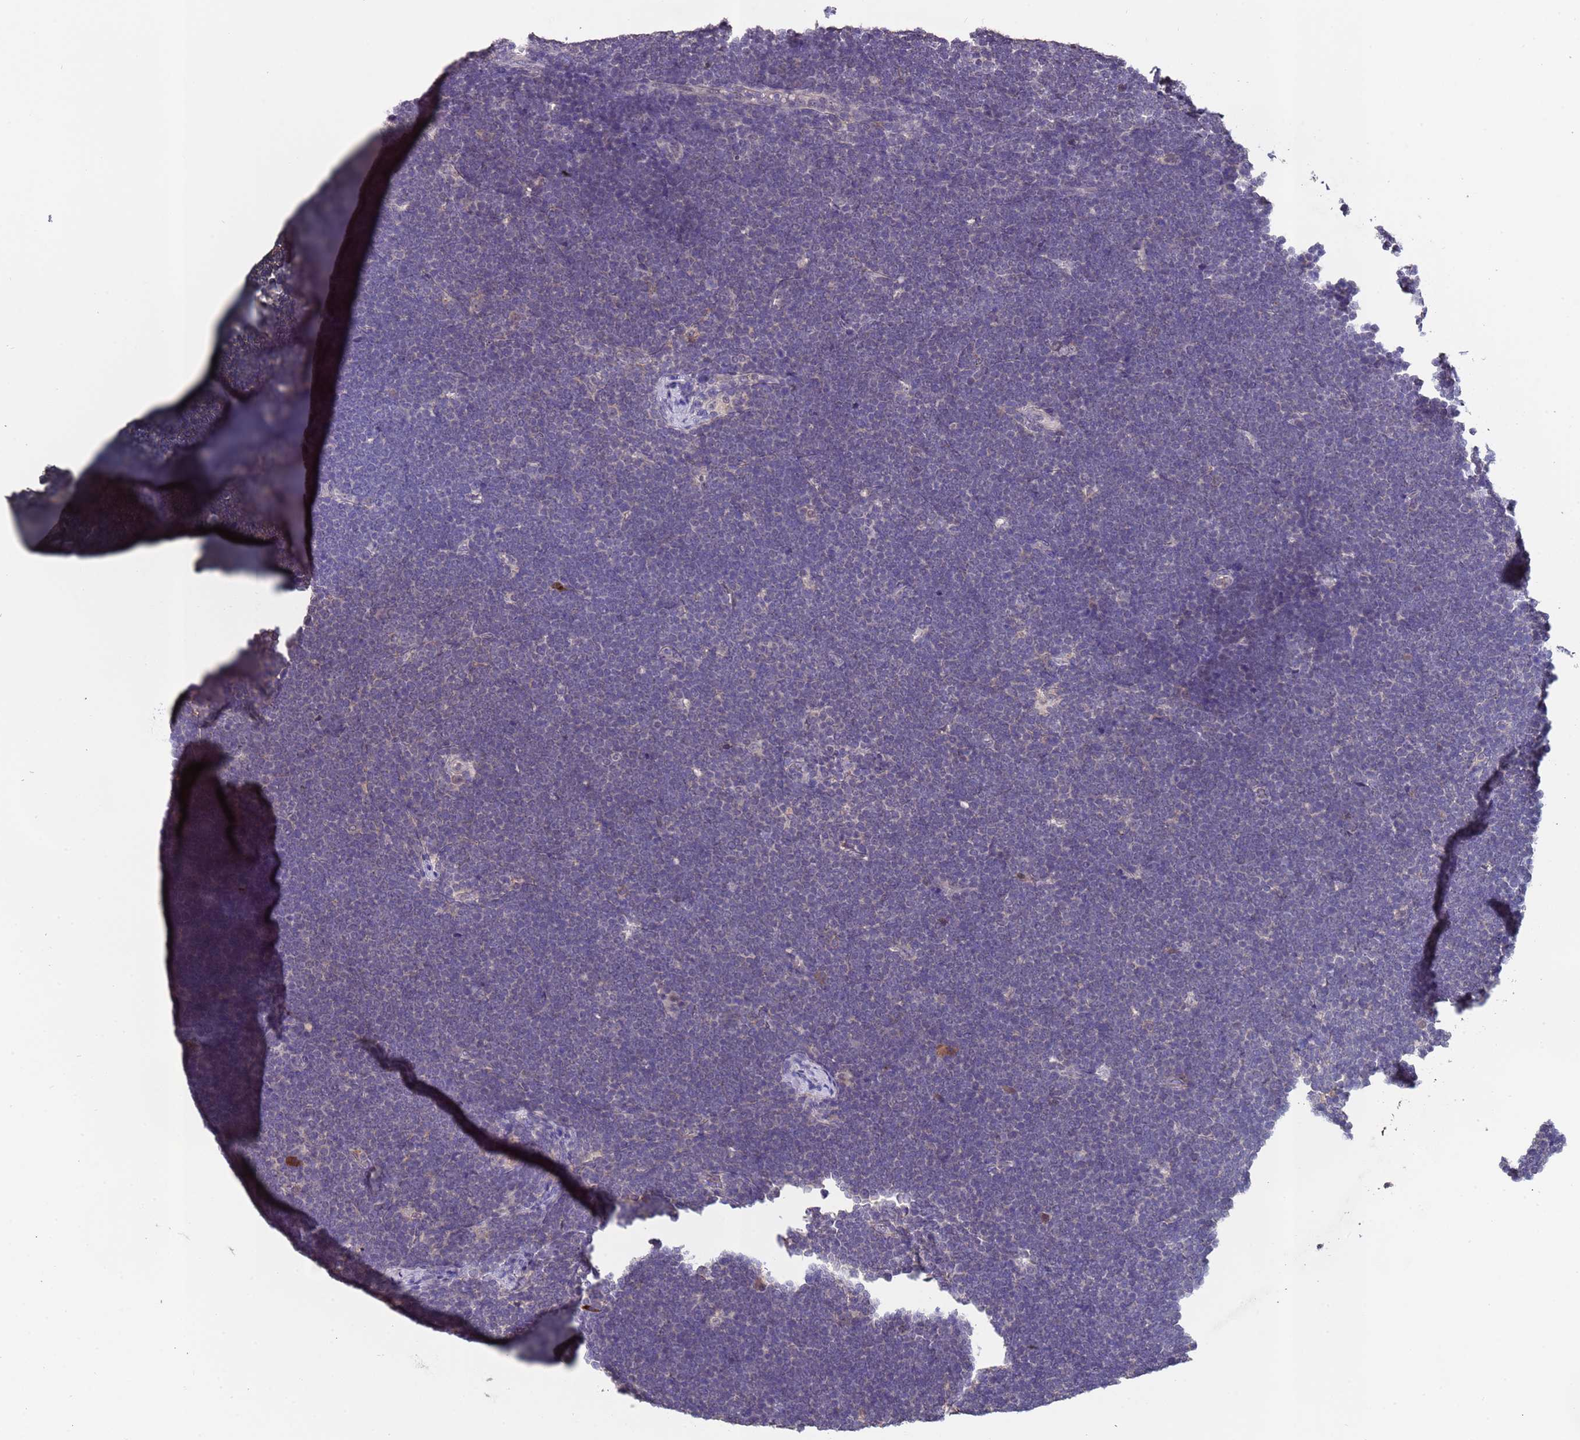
{"staining": {"intensity": "negative", "quantity": "none", "location": "none"}, "tissue": "lymphoma", "cell_type": "Tumor cells", "image_type": "cancer", "snomed": [{"axis": "morphology", "description": "Malignant lymphoma, non-Hodgkin's type, High grade"}, {"axis": "topography", "description": "Lymph node"}], "caption": "Protein analysis of high-grade malignant lymphoma, non-Hodgkin's type reveals no significant positivity in tumor cells.", "gene": "ZNF248", "patient": {"sex": "male", "age": 13}}